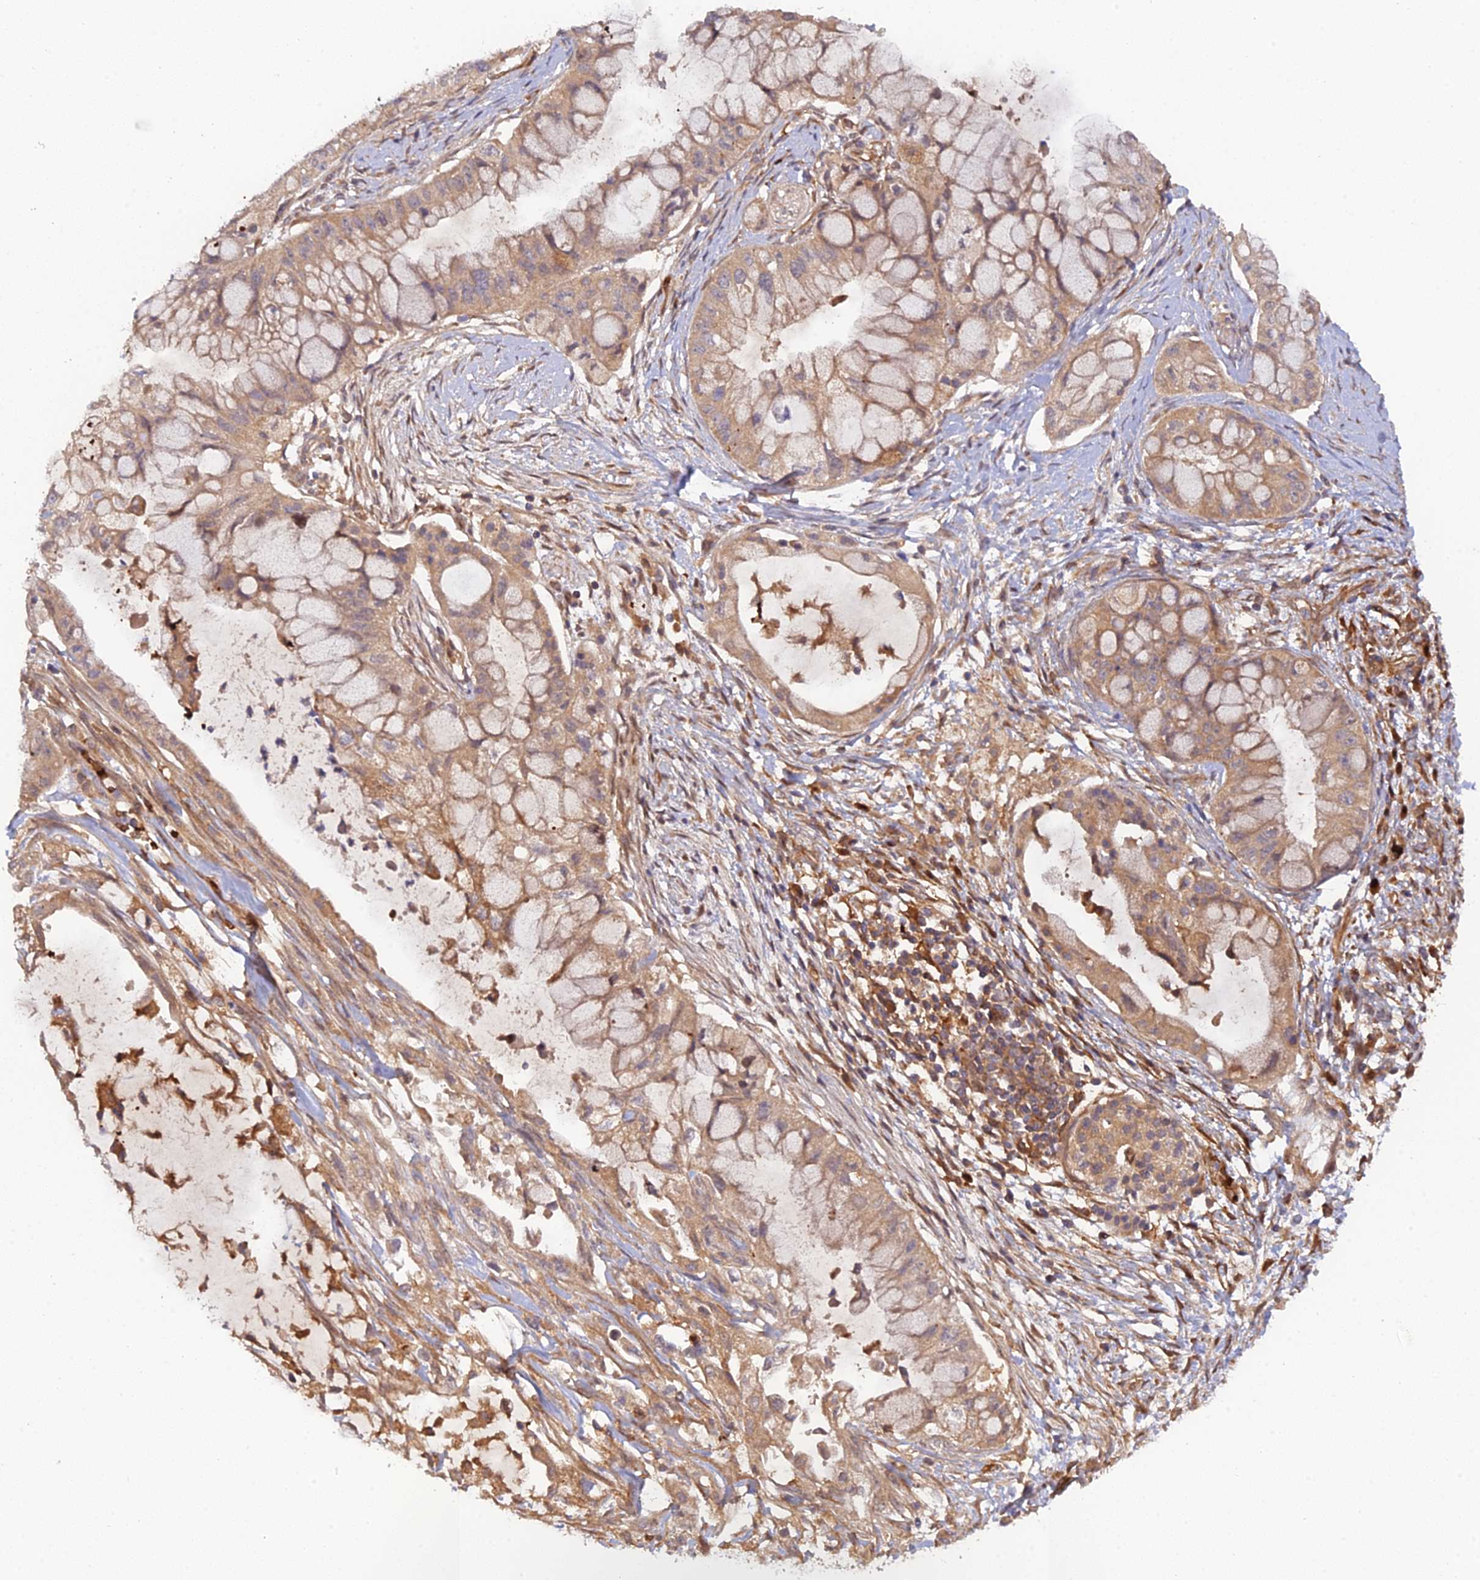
{"staining": {"intensity": "moderate", "quantity": ">75%", "location": "cytoplasmic/membranous"}, "tissue": "pancreatic cancer", "cell_type": "Tumor cells", "image_type": "cancer", "snomed": [{"axis": "morphology", "description": "Adenocarcinoma, NOS"}, {"axis": "topography", "description": "Pancreas"}], "caption": "Immunohistochemistry (IHC) (DAB (3,3'-diaminobenzidine)) staining of human pancreatic cancer displays moderate cytoplasmic/membranous protein staining in about >75% of tumor cells. (IHC, brightfield microscopy, high magnification).", "gene": "ARL2BP", "patient": {"sex": "male", "age": 48}}